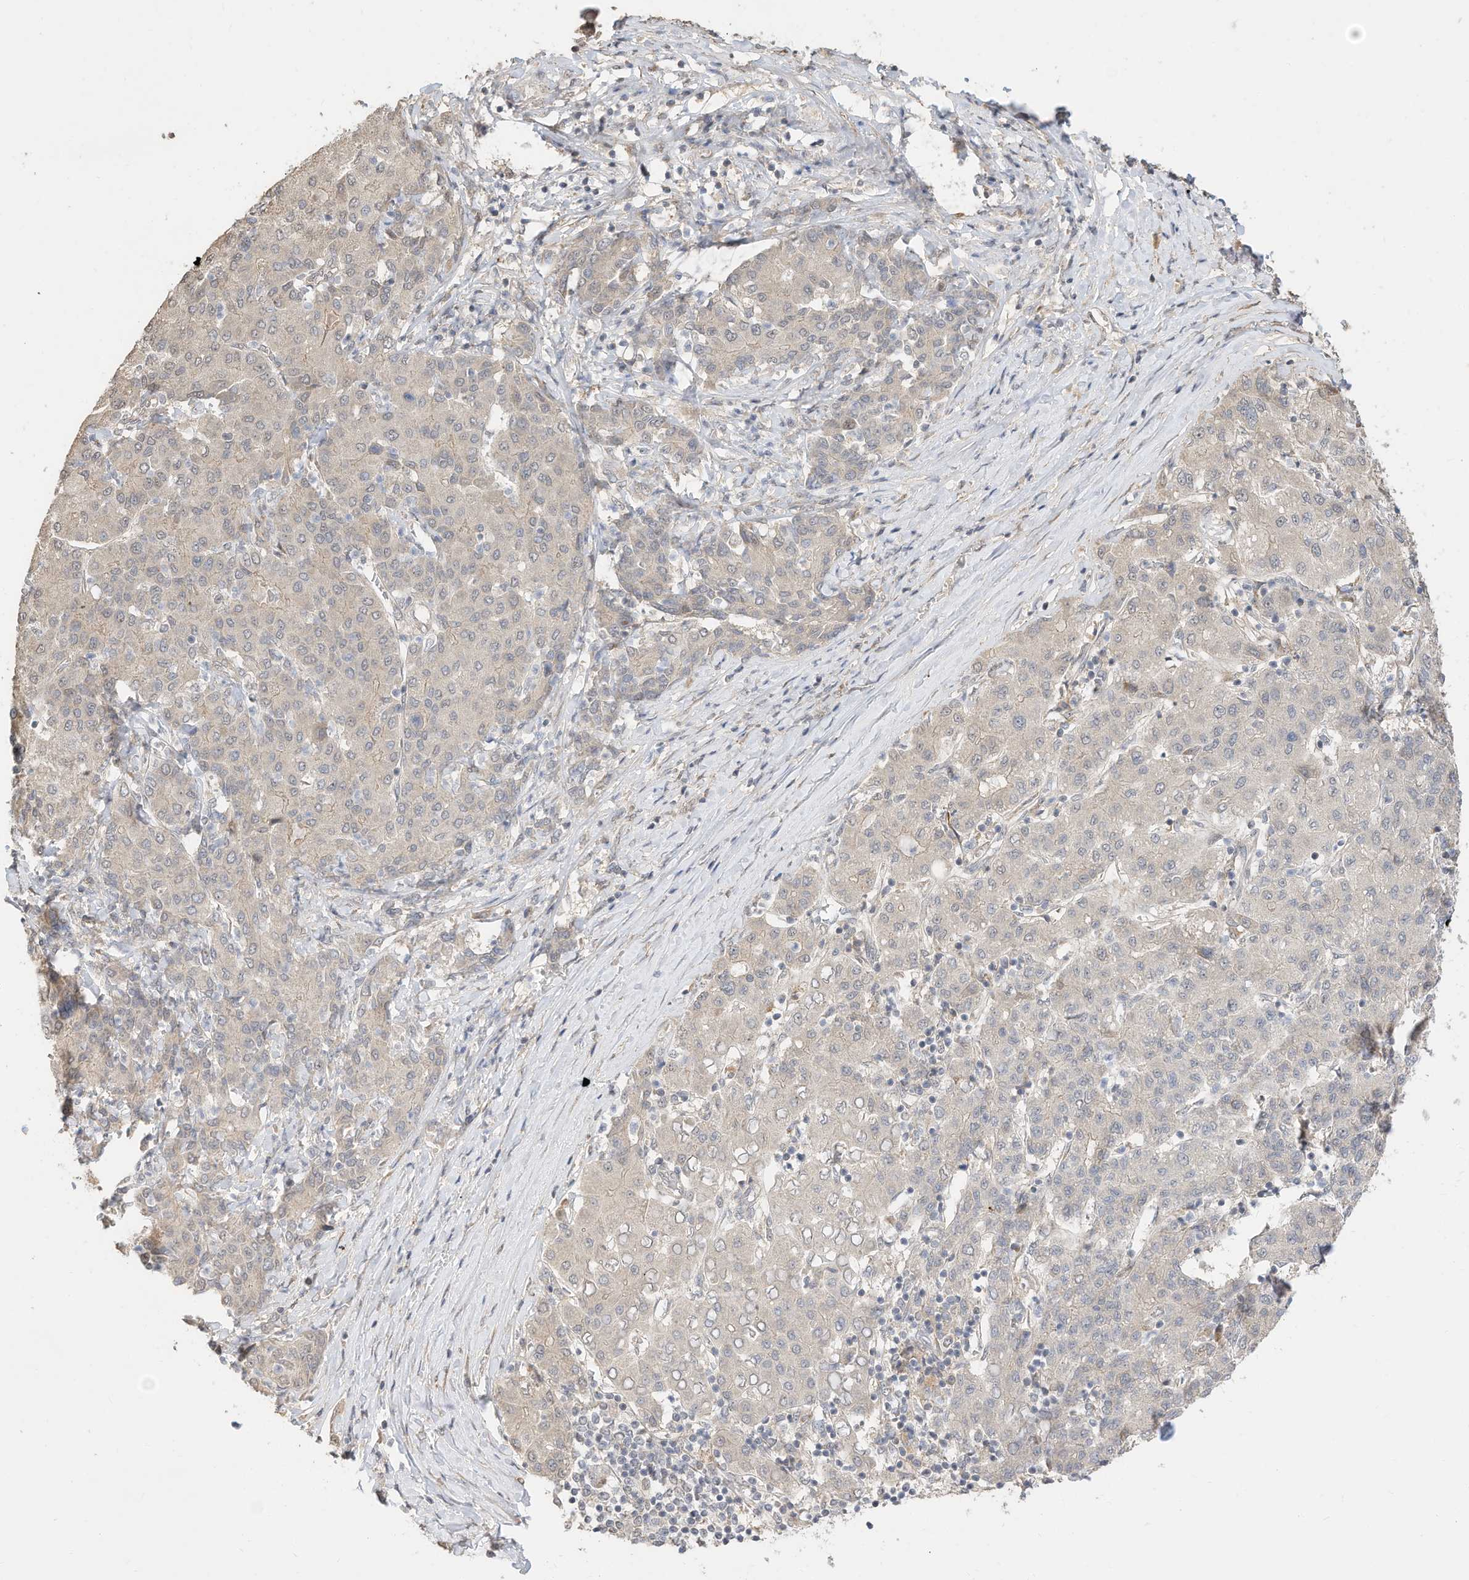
{"staining": {"intensity": "negative", "quantity": "none", "location": "none"}, "tissue": "liver cancer", "cell_type": "Tumor cells", "image_type": "cancer", "snomed": [{"axis": "morphology", "description": "Carcinoma, Hepatocellular, NOS"}, {"axis": "topography", "description": "Liver"}], "caption": "This is an IHC micrograph of human liver cancer. There is no staining in tumor cells.", "gene": "CAGE1", "patient": {"sex": "male", "age": 65}}